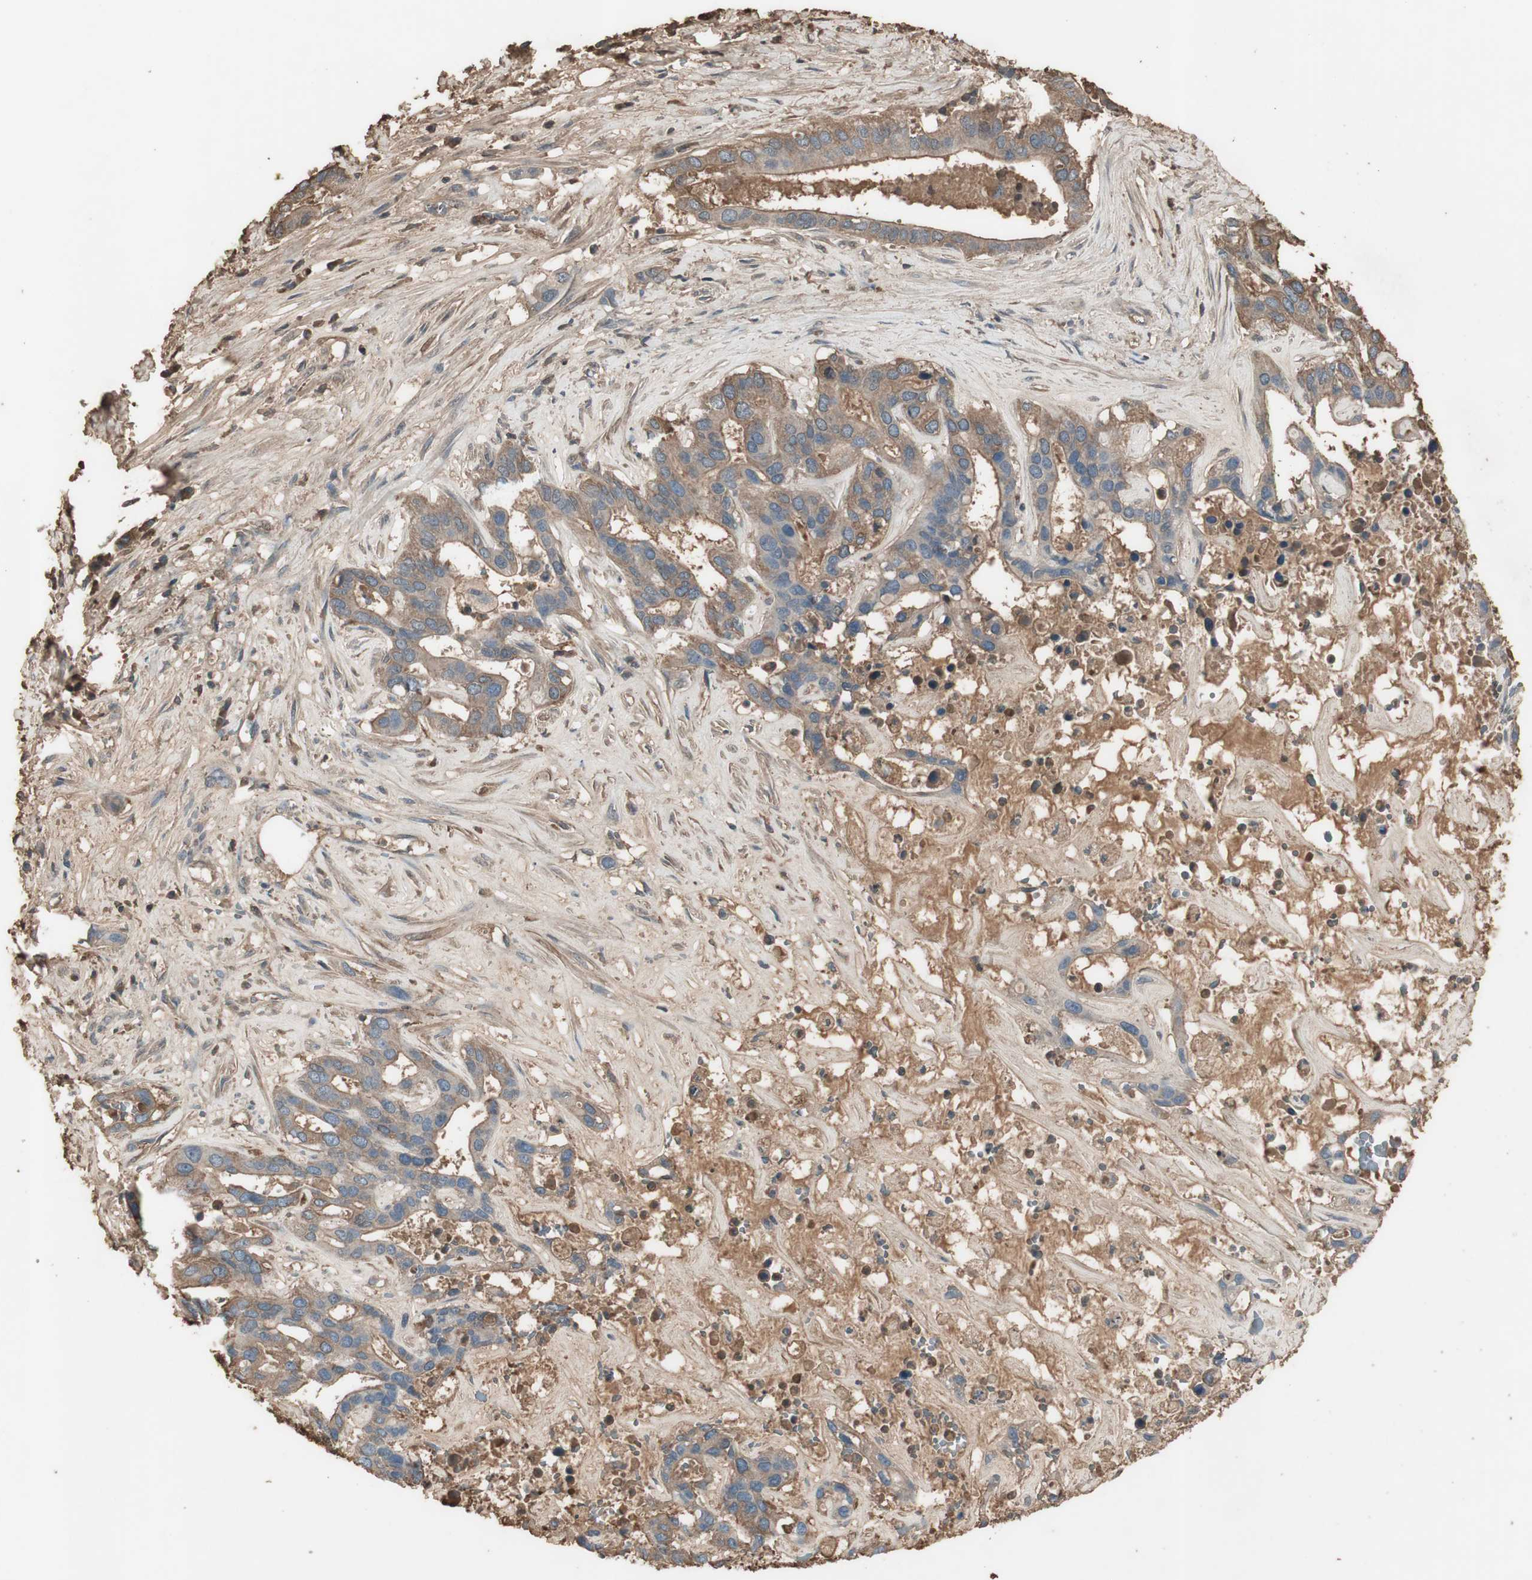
{"staining": {"intensity": "moderate", "quantity": "<25%", "location": "cytoplasmic/membranous"}, "tissue": "liver cancer", "cell_type": "Tumor cells", "image_type": "cancer", "snomed": [{"axis": "morphology", "description": "Cholangiocarcinoma"}, {"axis": "topography", "description": "Liver"}], "caption": "Liver cancer (cholangiocarcinoma) tissue reveals moderate cytoplasmic/membranous staining in approximately <25% of tumor cells, visualized by immunohistochemistry.", "gene": "MMP14", "patient": {"sex": "female", "age": 65}}